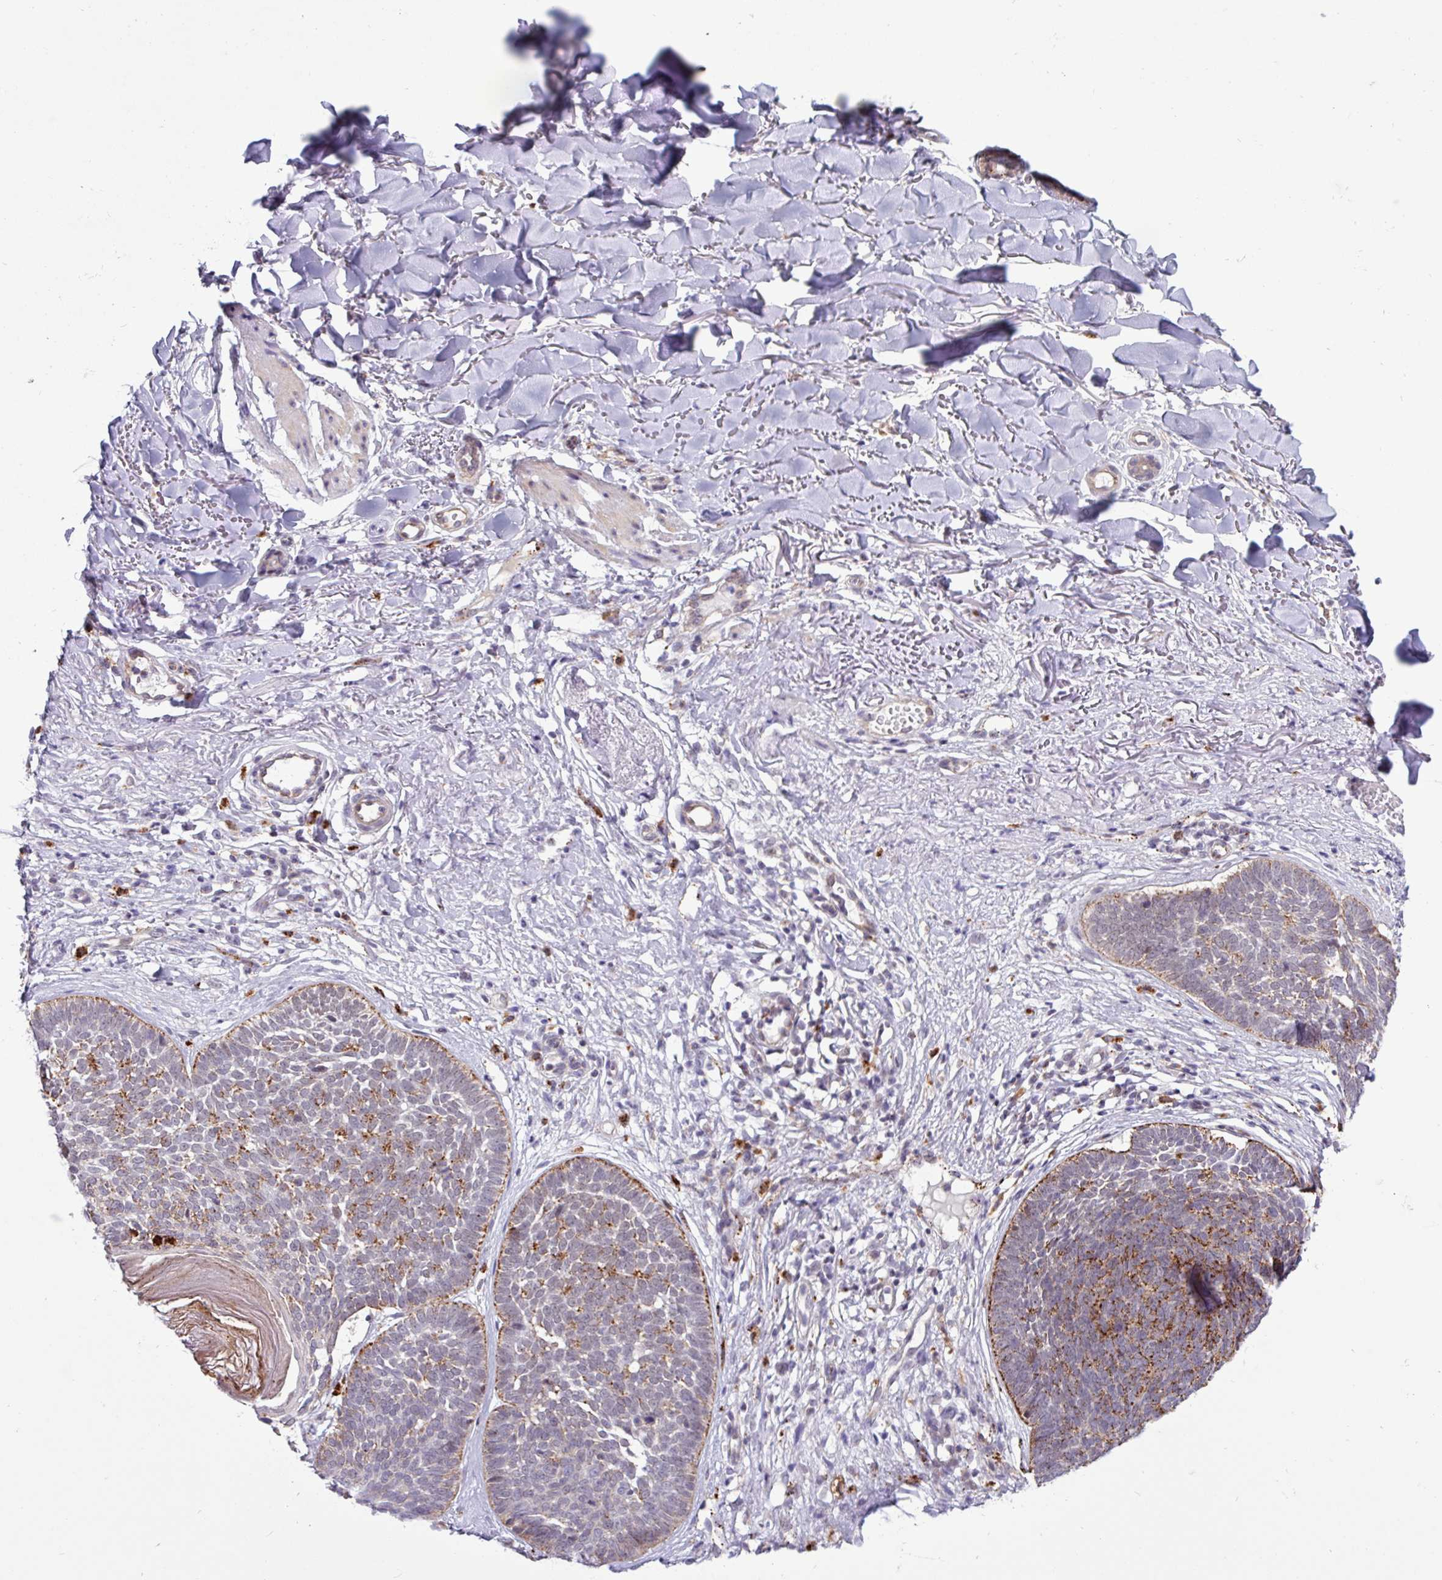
{"staining": {"intensity": "moderate", "quantity": "25%-75%", "location": "cytoplasmic/membranous"}, "tissue": "skin cancer", "cell_type": "Tumor cells", "image_type": "cancer", "snomed": [{"axis": "morphology", "description": "Basal cell carcinoma"}, {"axis": "topography", "description": "Skin"}, {"axis": "topography", "description": "Skin of neck"}, {"axis": "topography", "description": "Skin of shoulder"}, {"axis": "topography", "description": "Skin of back"}], "caption": "Immunohistochemistry of human skin cancer shows medium levels of moderate cytoplasmic/membranous expression in approximately 25%-75% of tumor cells.", "gene": "AMIGO2", "patient": {"sex": "male", "age": 80}}